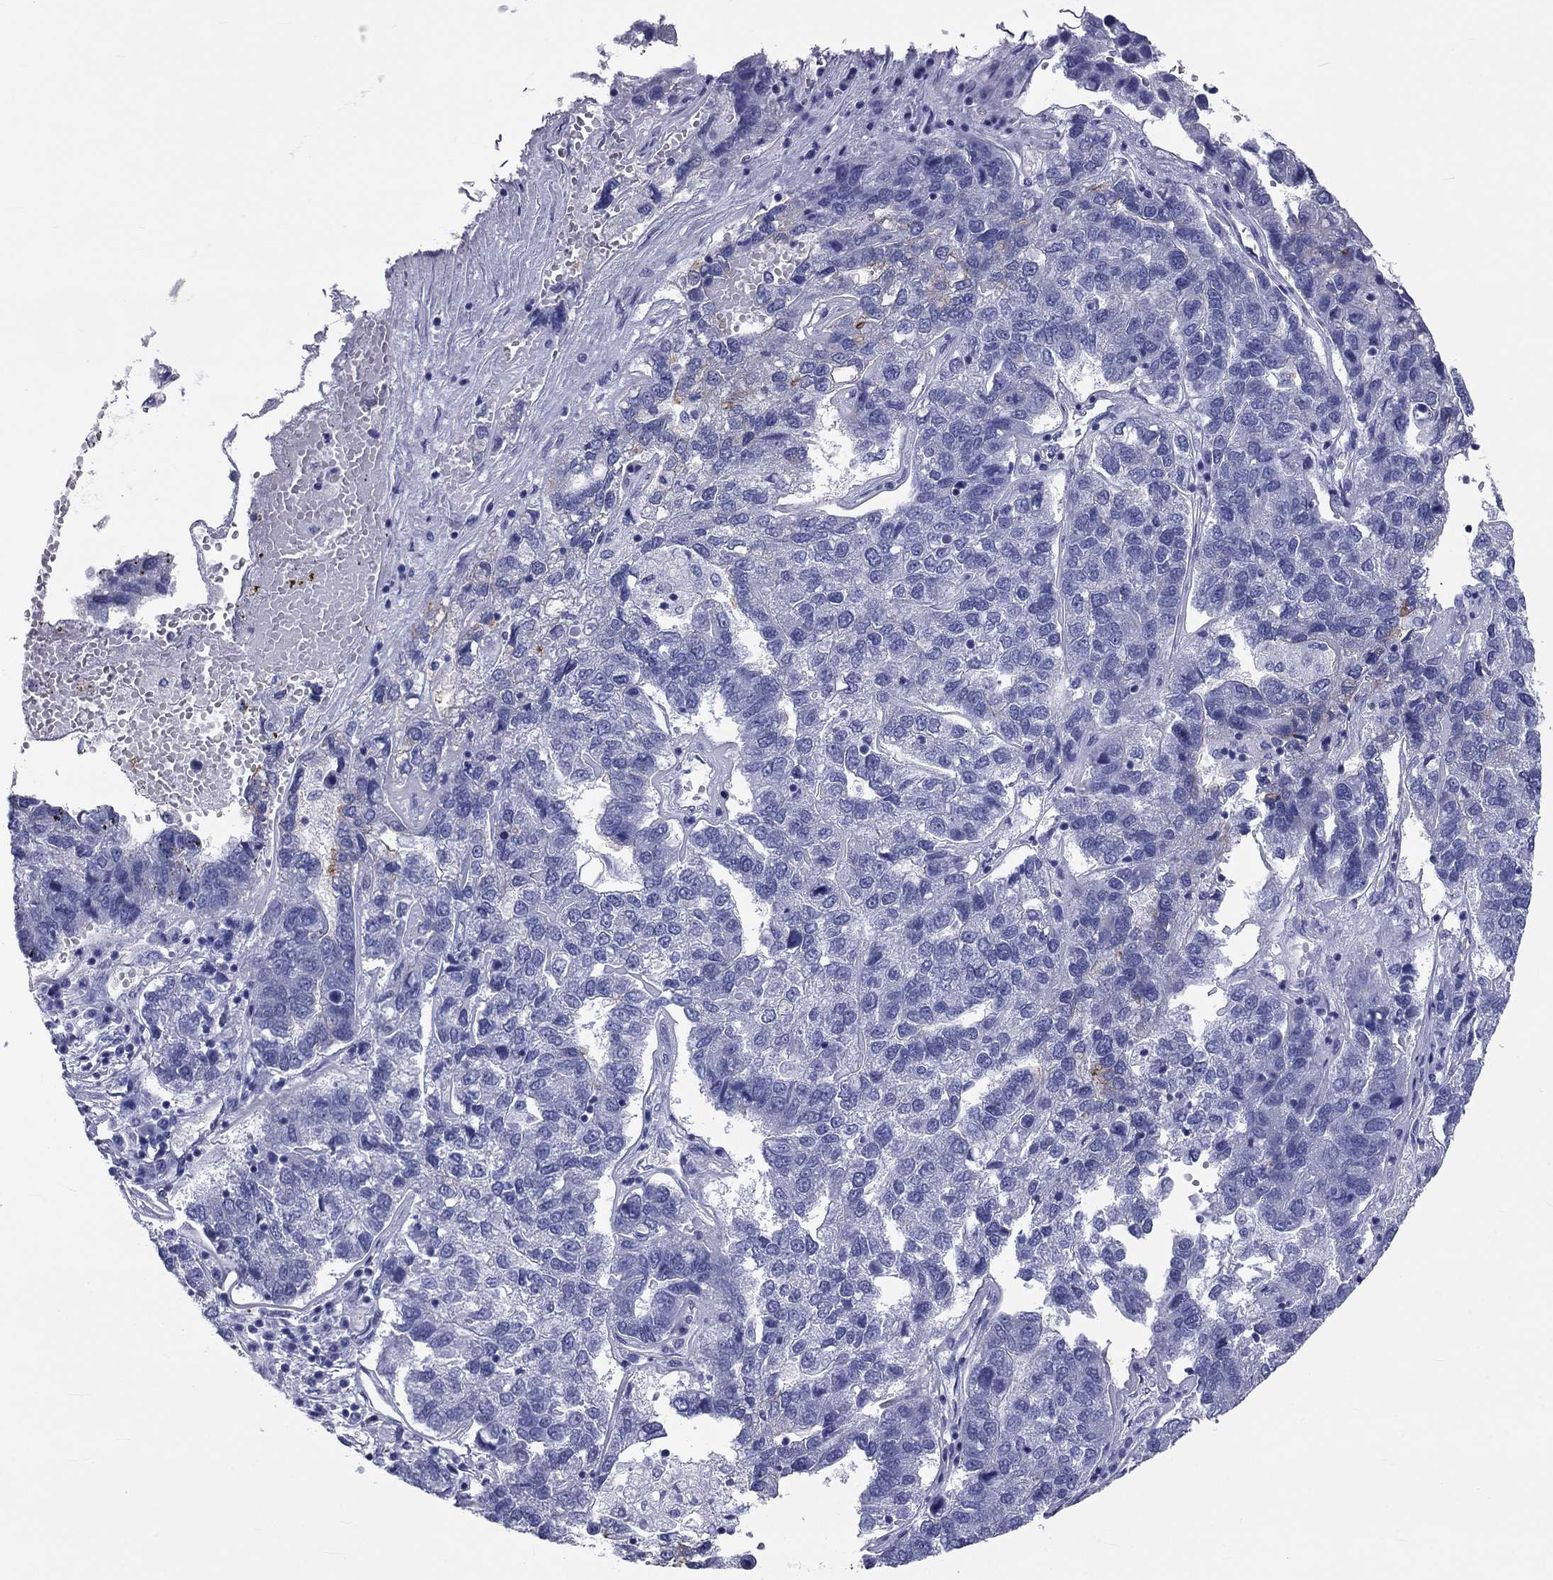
{"staining": {"intensity": "negative", "quantity": "none", "location": "none"}, "tissue": "pancreatic cancer", "cell_type": "Tumor cells", "image_type": "cancer", "snomed": [{"axis": "morphology", "description": "Adenocarcinoma, NOS"}, {"axis": "topography", "description": "Pancreas"}], "caption": "The micrograph shows no significant expression in tumor cells of pancreatic adenocarcinoma.", "gene": "DNALI1", "patient": {"sex": "female", "age": 61}}